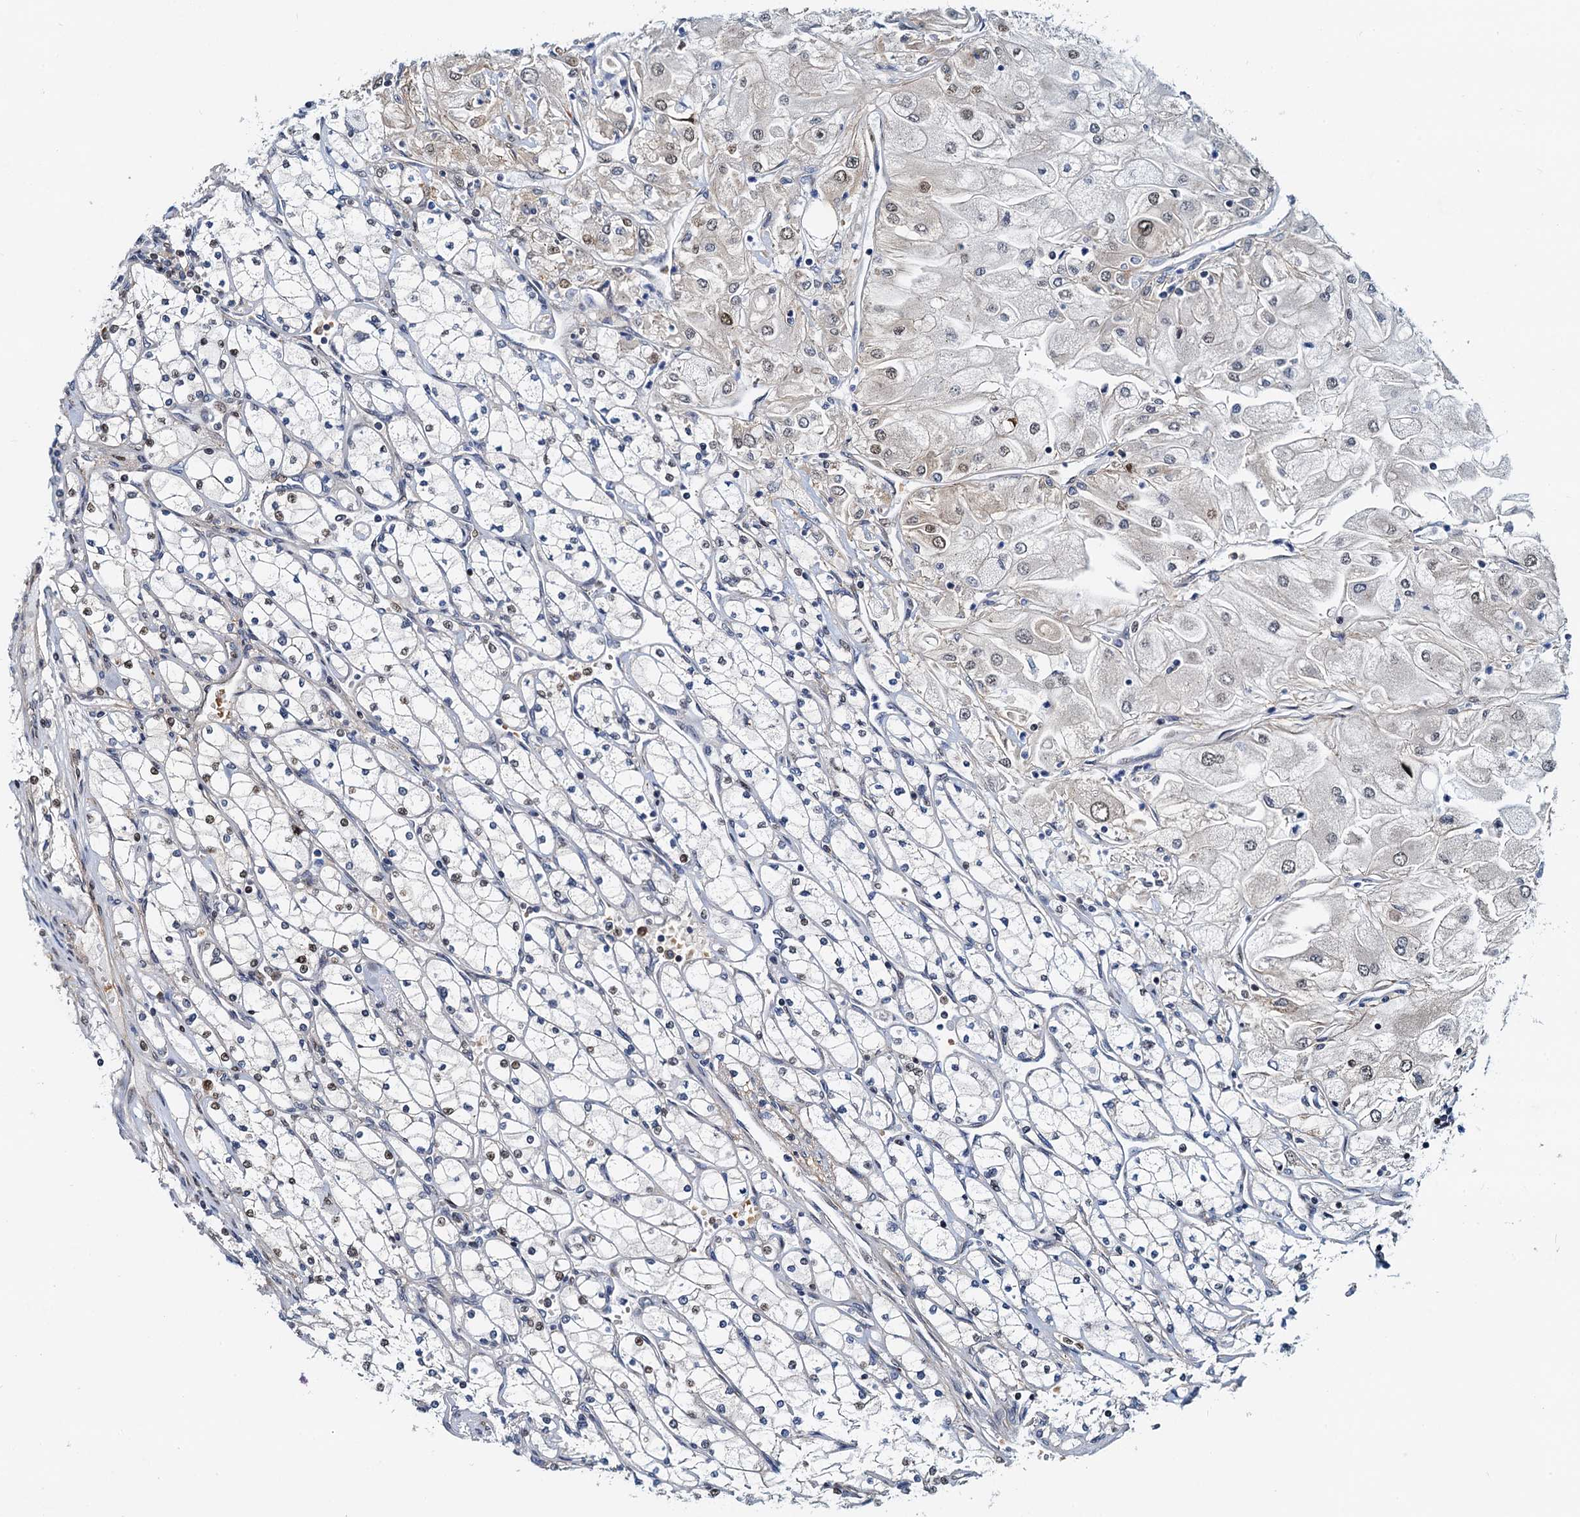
{"staining": {"intensity": "weak", "quantity": "<25%", "location": "nuclear"}, "tissue": "renal cancer", "cell_type": "Tumor cells", "image_type": "cancer", "snomed": [{"axis": "morphology", "description": "Adenocarcinoma, NOS"}, {"axis": "topography", "description": "Kidney"}], "caption": "Immunohistochemistry (IHC) of renal cancer shows no positivity in tumor cells. (DAB (3,3'-diaminobenzidine) immunohistochemistry (IHC) with hematoxylin counter stain).", "gene": "PTGES3", "patient": {"sex": "male", "age": 80}}